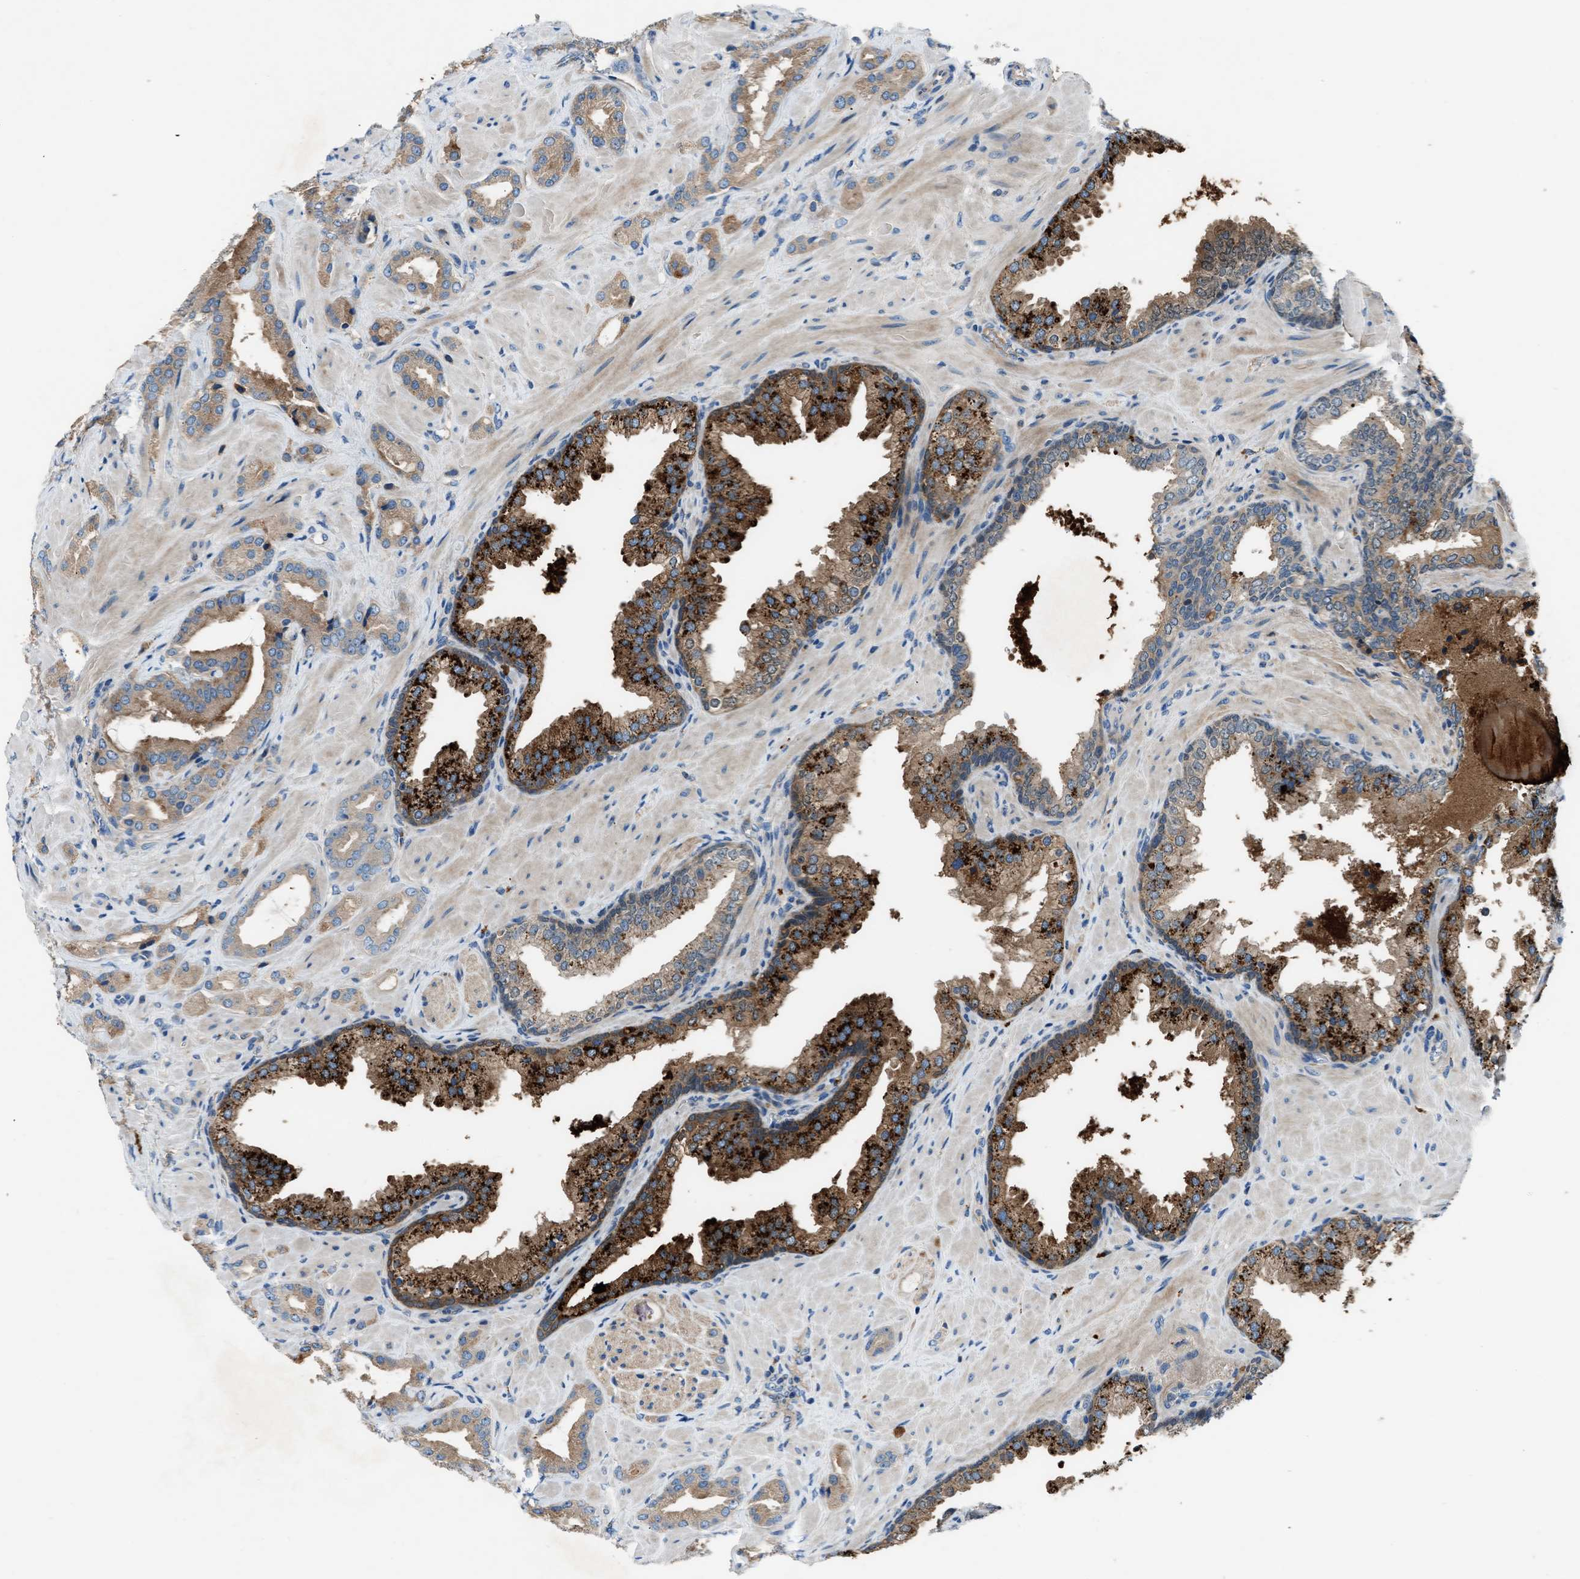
{"staining": {"intensity": "moderate", "quantity": ">75%", "location": "cytoplasmic/membranous"}, "tissue": "prostate cancer", "cell_type": "Tumor cells", "image_type": "cancer", "snomed": [{"axis": "morphology", "description": "Adenocarcinoma, High grade"}, {"axis": "topography", "description": "Prostate"}], "caption": "The immunohistochemical stain labels moderate cytoplasmic/membranous expression in tumor cells of prostate high-grade adenocarcinoma tissue. The protein of interest is shown in brown color, while the nuclei are stained blue.", "gene": "SLC38A6", "patient": {"sex": "male", "age": 64}}